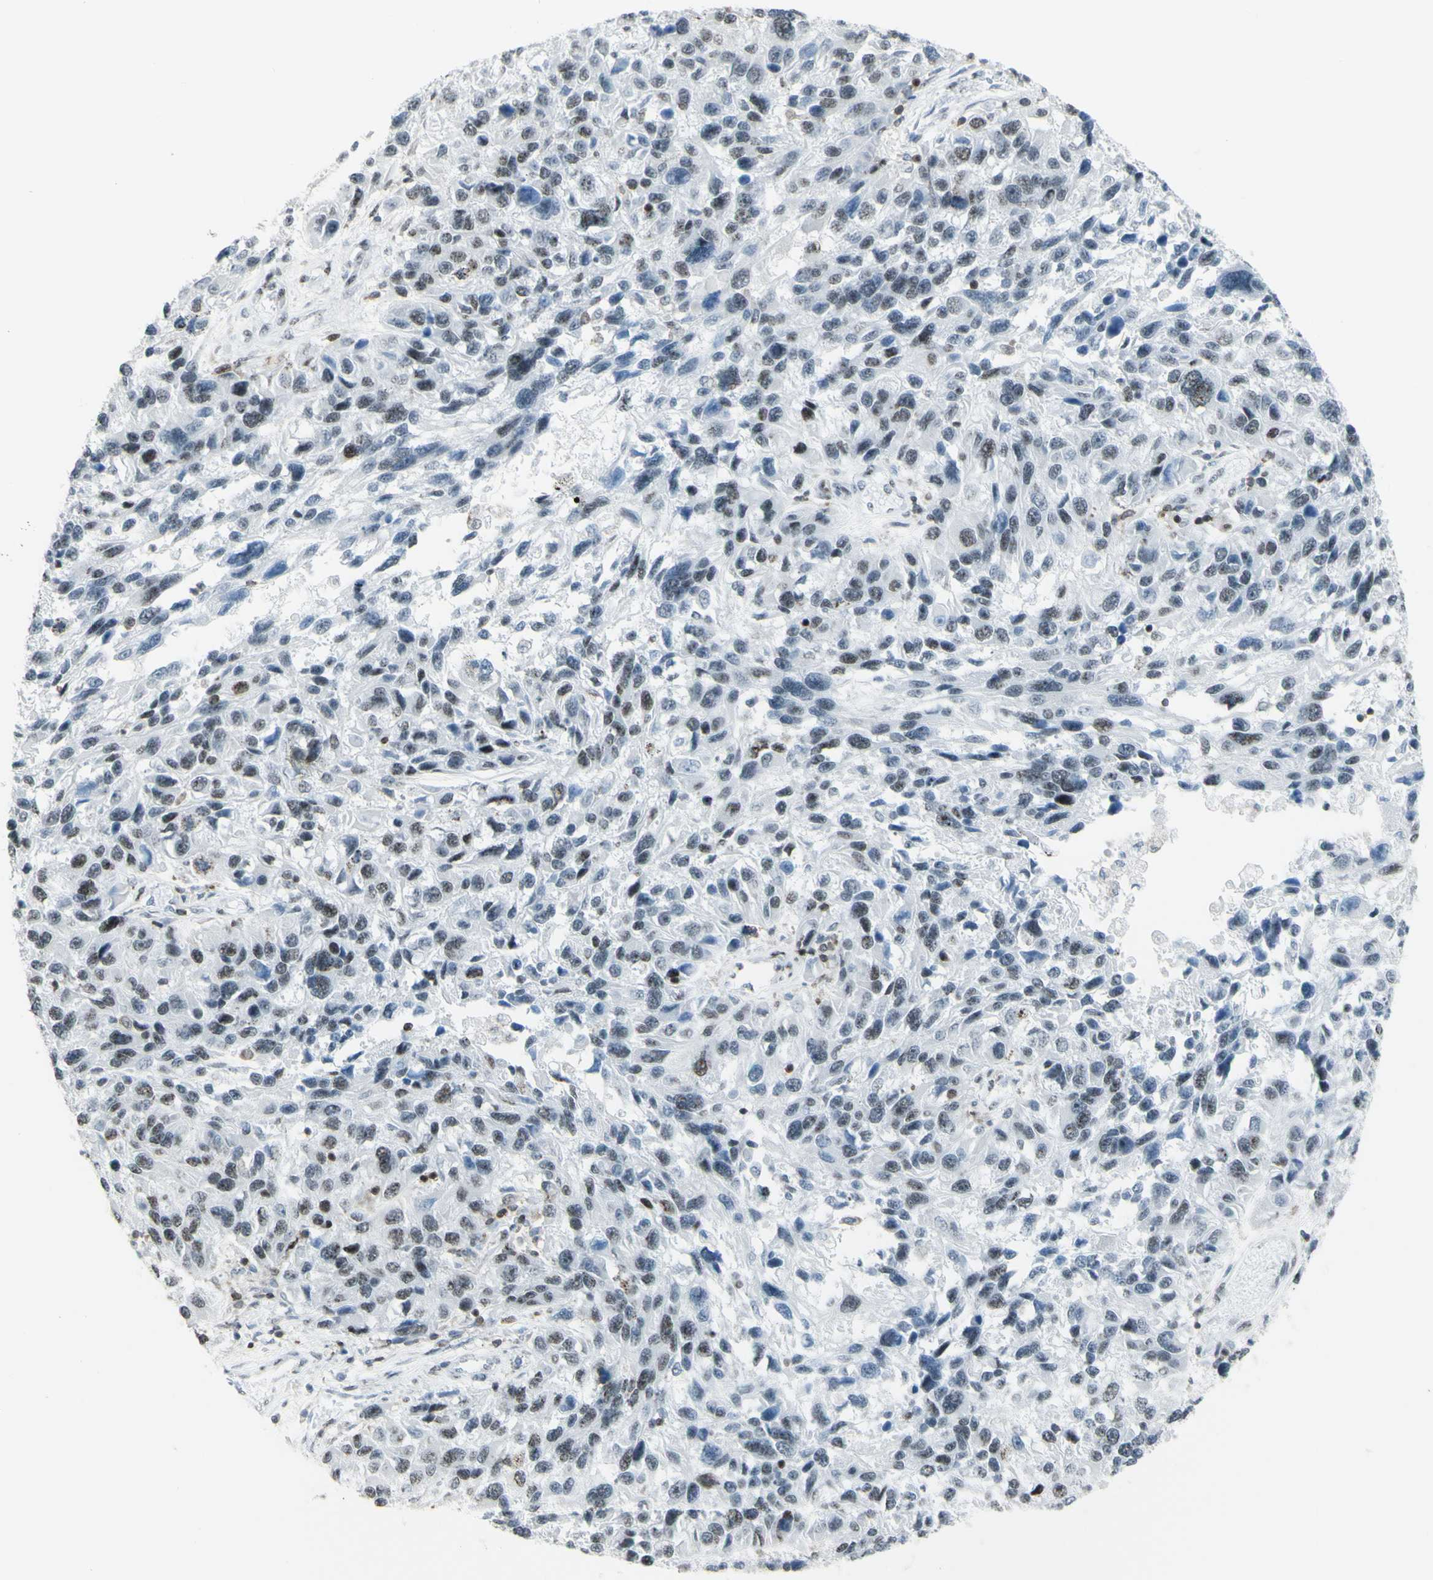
{"staining": {"intensity": "negative", "quantity": "none", "location": "none"}, "tissue": "melanoma", "cell_type": "Tumor cells", "image_type": "cancer", "snomed": [{"axis": "morphology", "description": "Malignant melanoma, NOS"}, {"axis": "topography", "description": "Skin"}], "caption": "Immunohistochemistry photomicrograph of neoplastic tissue: malignant melanoma stained with DAB displays no significant protein positivity in tumor cells.", "gene": "NRG1", "patient": {"sex": "male", "age": 53}}